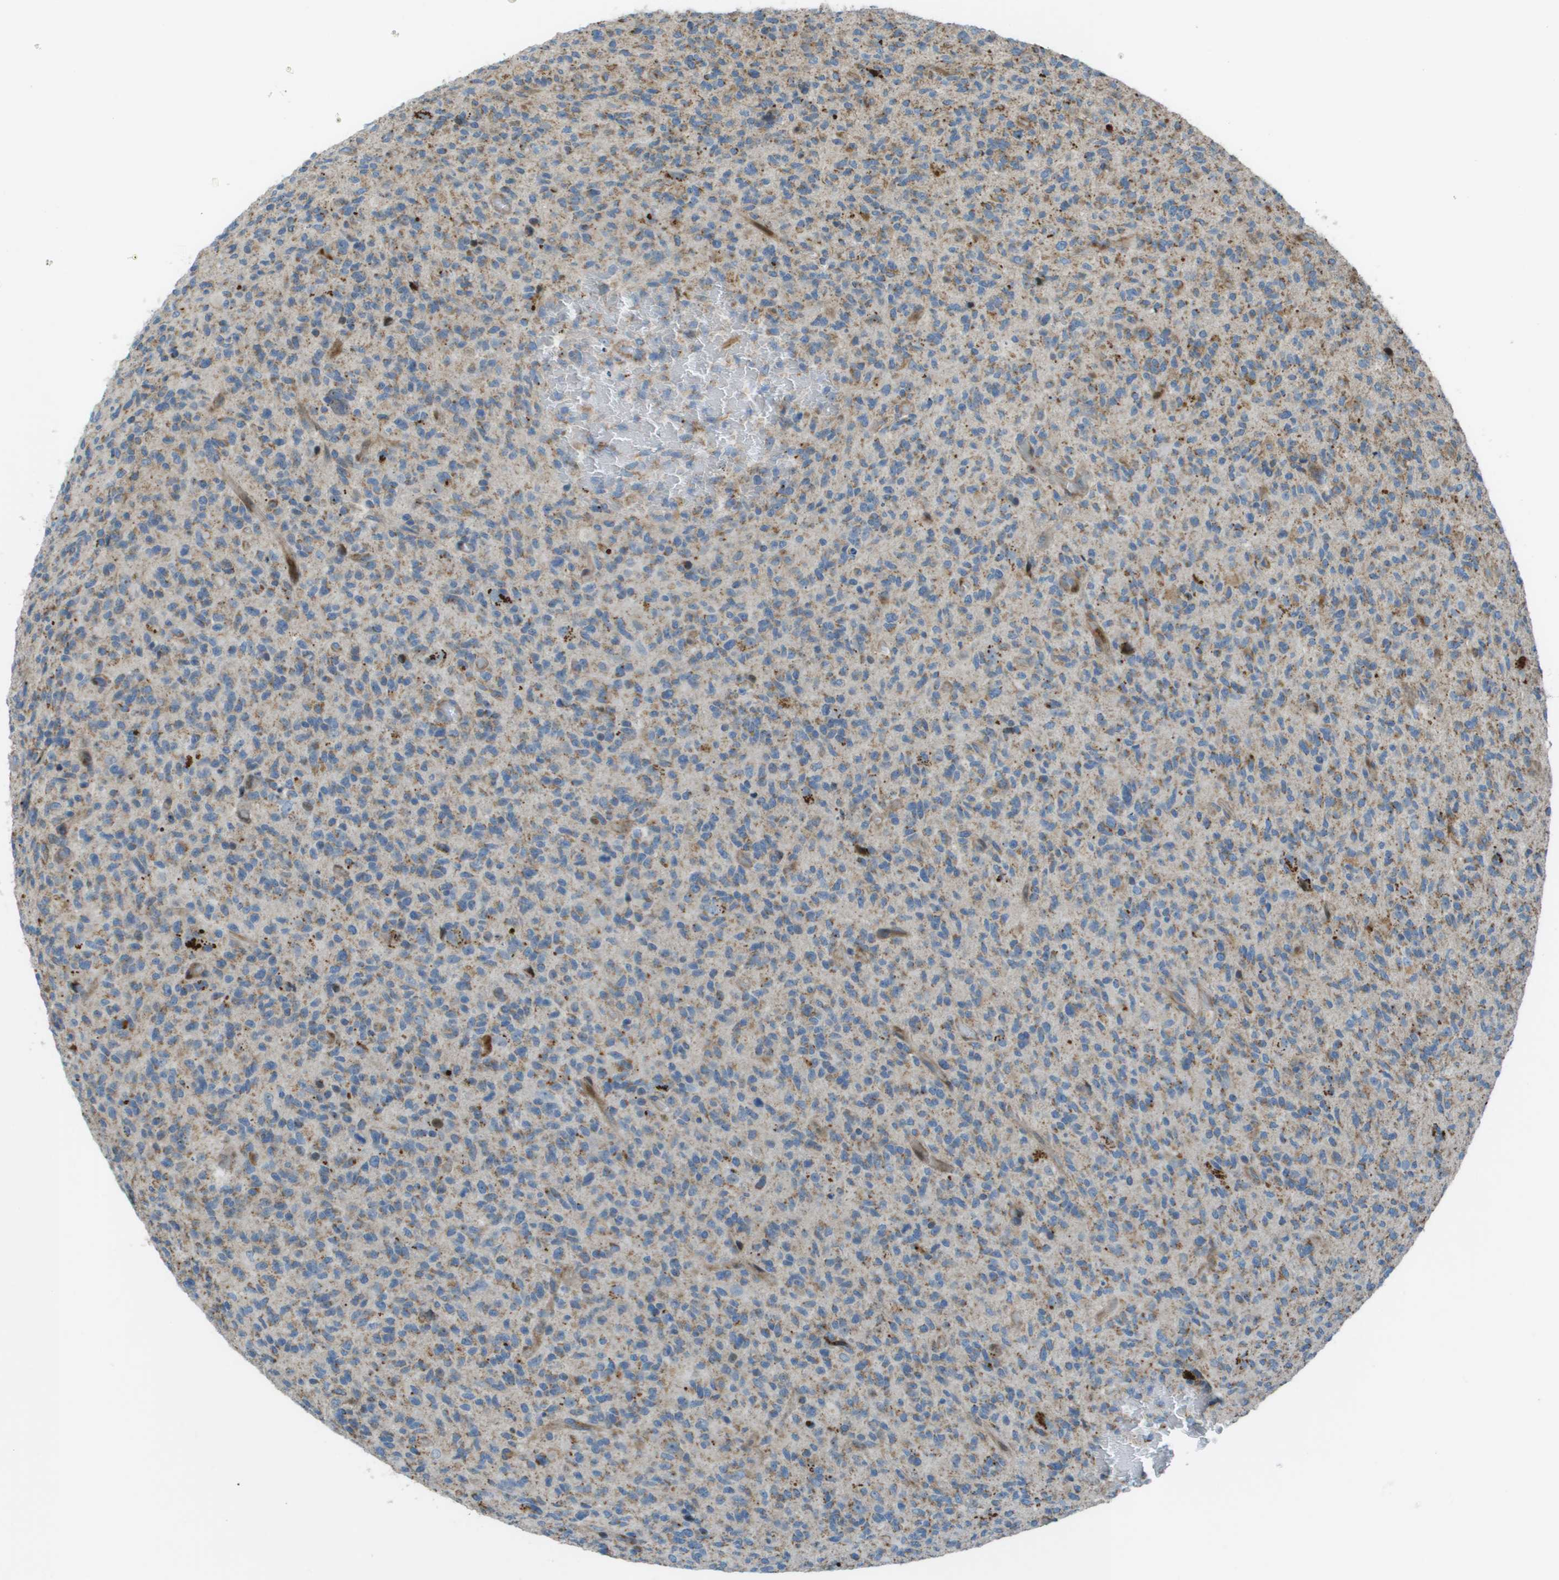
{"staining": {"intensity": "weak", "quantity": "25%-75%", "location": "cytoplasmic/membranous"}, "tissue": "glioma", "cell_type": "Tumor cells", "image_type": "cancer", "snomed": [{"axis": "morphology", "description": "Glioma, malignant, High grade"}, {"axis": "topography", "description": "Brain"}], "caption": "The image displays immunohistochemical staining of malignant high-grade glioma. There is weak cytoplasmic/membranous positivity is present in approximately 25%-75% of tumor cells.", "gene": "MGAT3", "patient": {"sex": "male", "age": 71}}